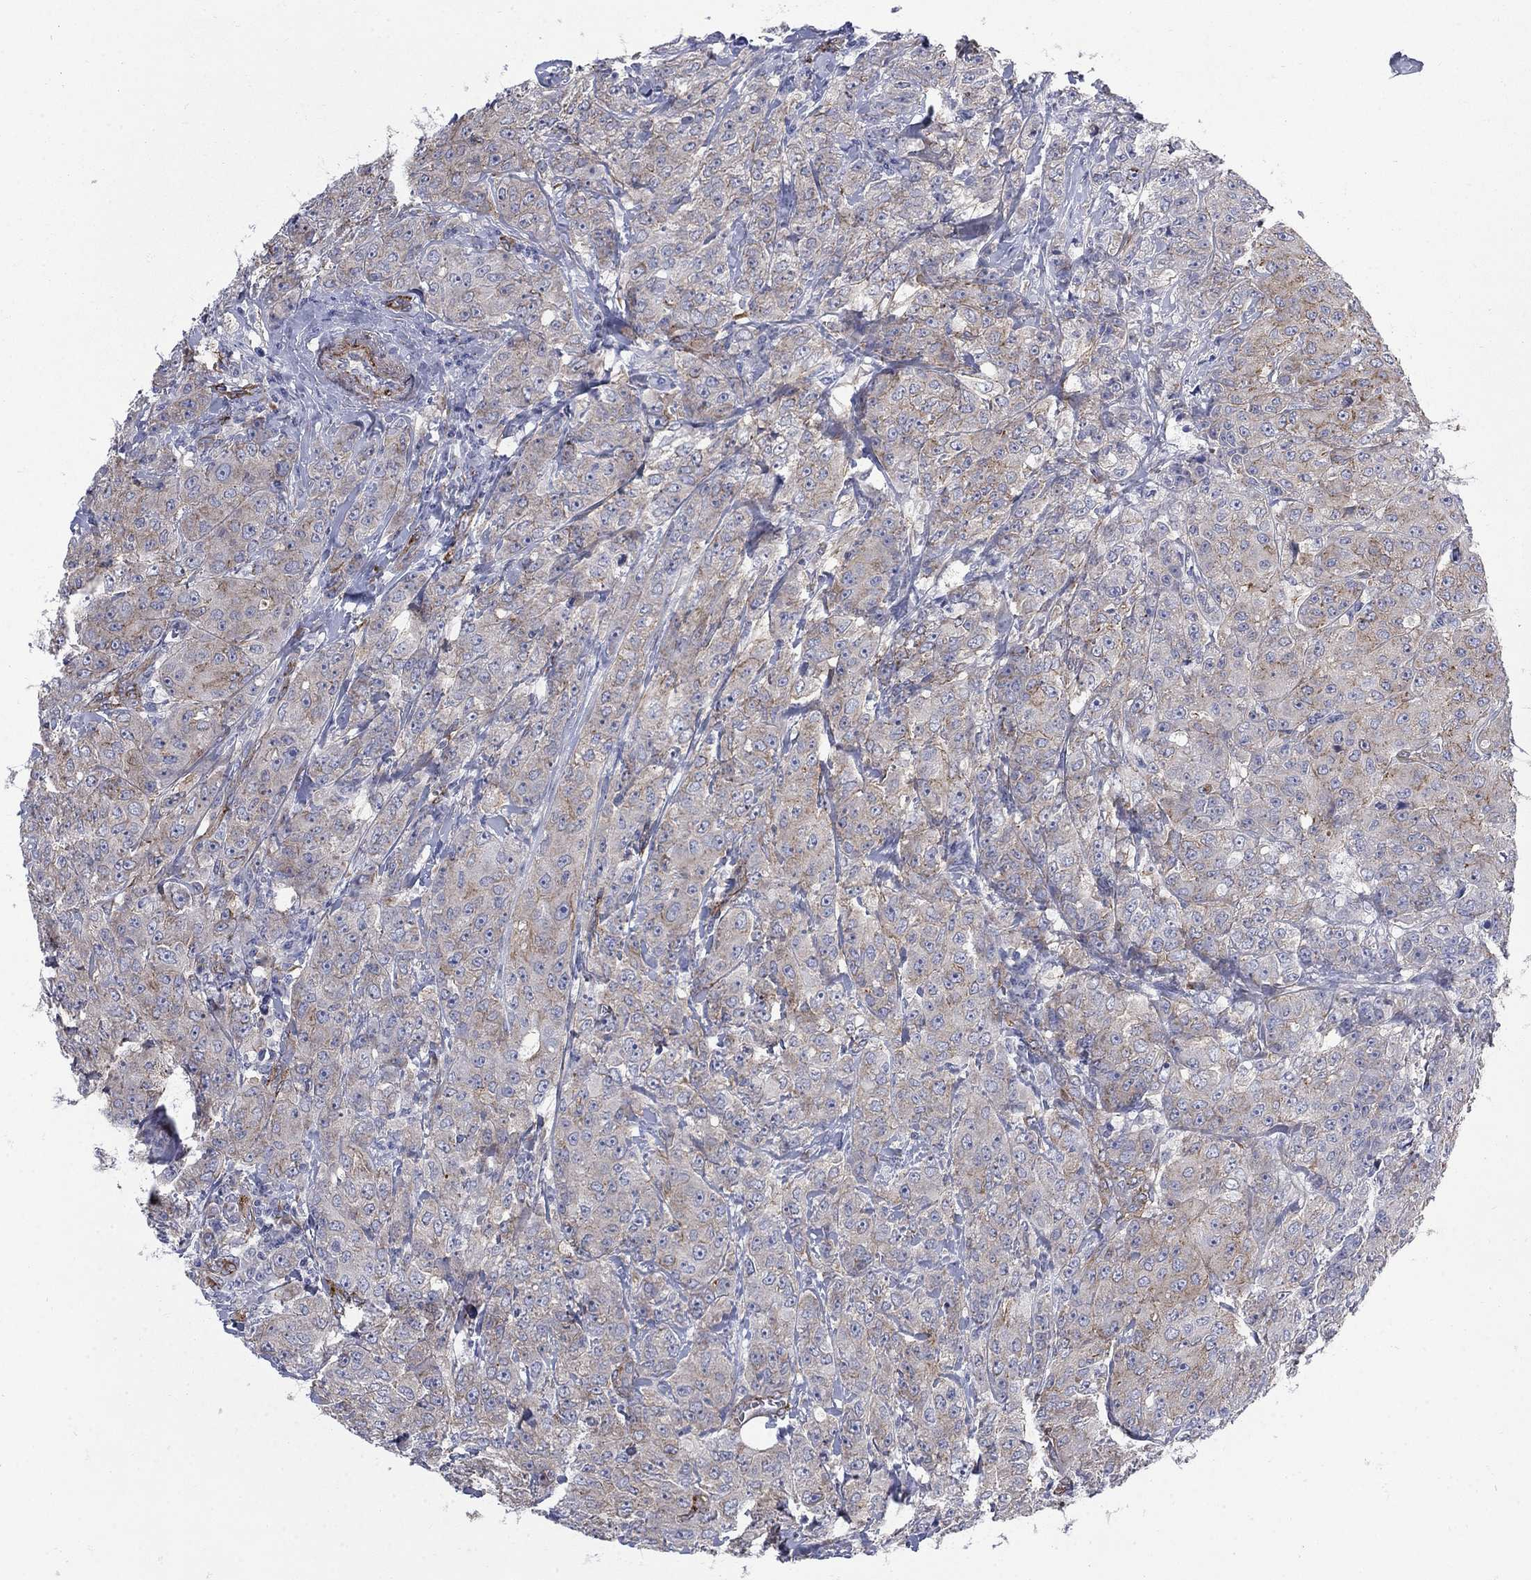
{"staining": {"intensity": "weak", "quantity": "25%-75%", "location": "cytoplasmic/membranous"}, "tissue": "breast cancer", "cell_type": "Tumor cells", "image_type": "cancer", "snomed": [{"axis": "morphology", "description": "Duct carcinoma"}, {"axis": "topography", "description": "Breast"}], "caption": "This is a histology image of IHC staining of breast cancer (invasive ductal carcinoma), which shows weak expression in the cytoplasmic/membranous of tumor cells.", "gene": "SEPTIN8", "patient": {"sex": "female", "age": 43}}